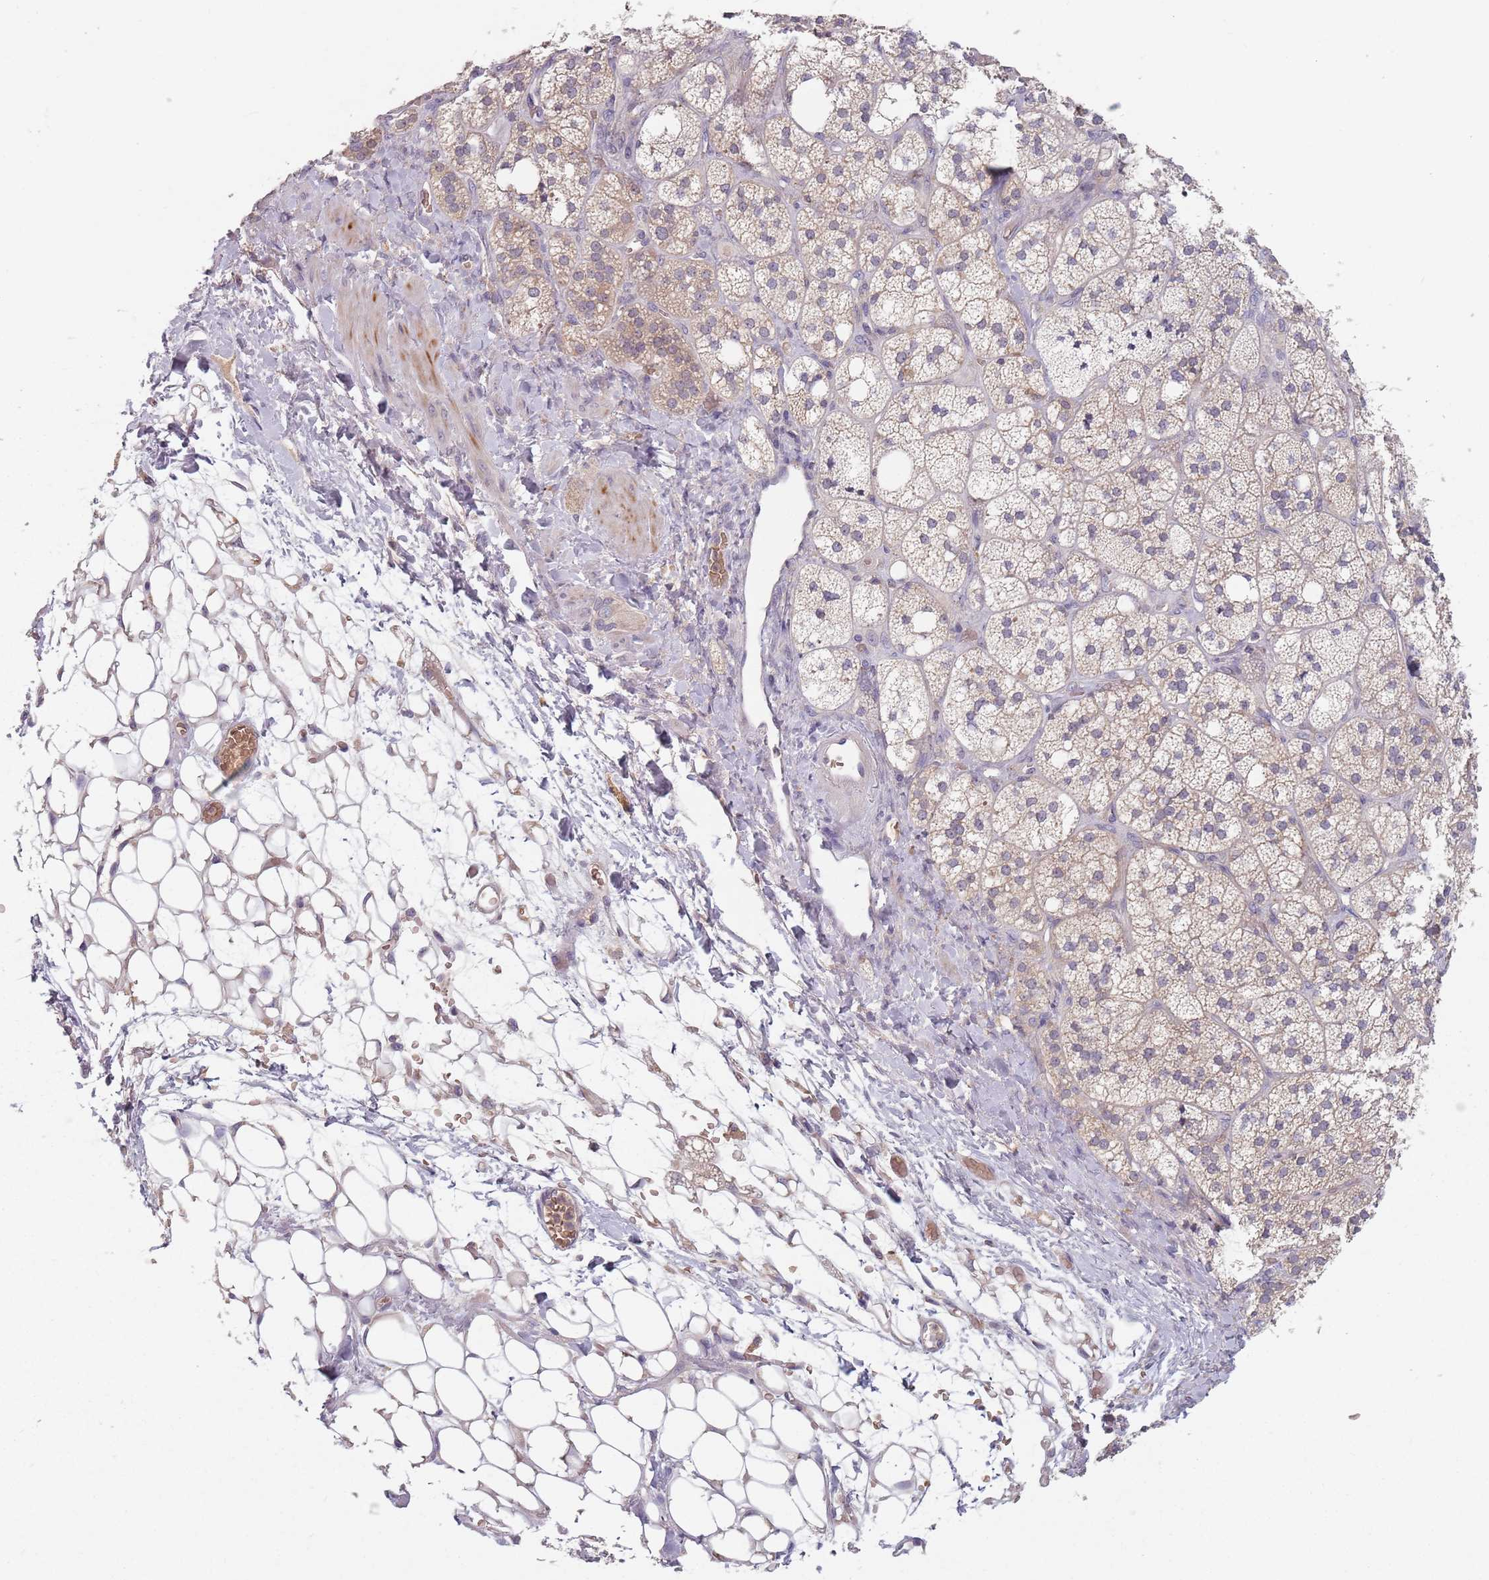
{"staining": {"intensity": "weak", "quantity": "<25%", "location": "cytoplasmic/membranous"}, "tissue": "adrenal gland", "cell_type": "Glandular cells", "image_type": "normal", "snomed": [{"axis": "morphology", "description": "Normal tissue, NOS"}, {"axis": "topography", "description": "Adrenal gland"}], "caption": "Adrenal gland stained for a protein using immunohistochemistry exhibits no expression glandular cells.", "gene": "ASB13", "patient": {"sex": "male", "age": 61}}